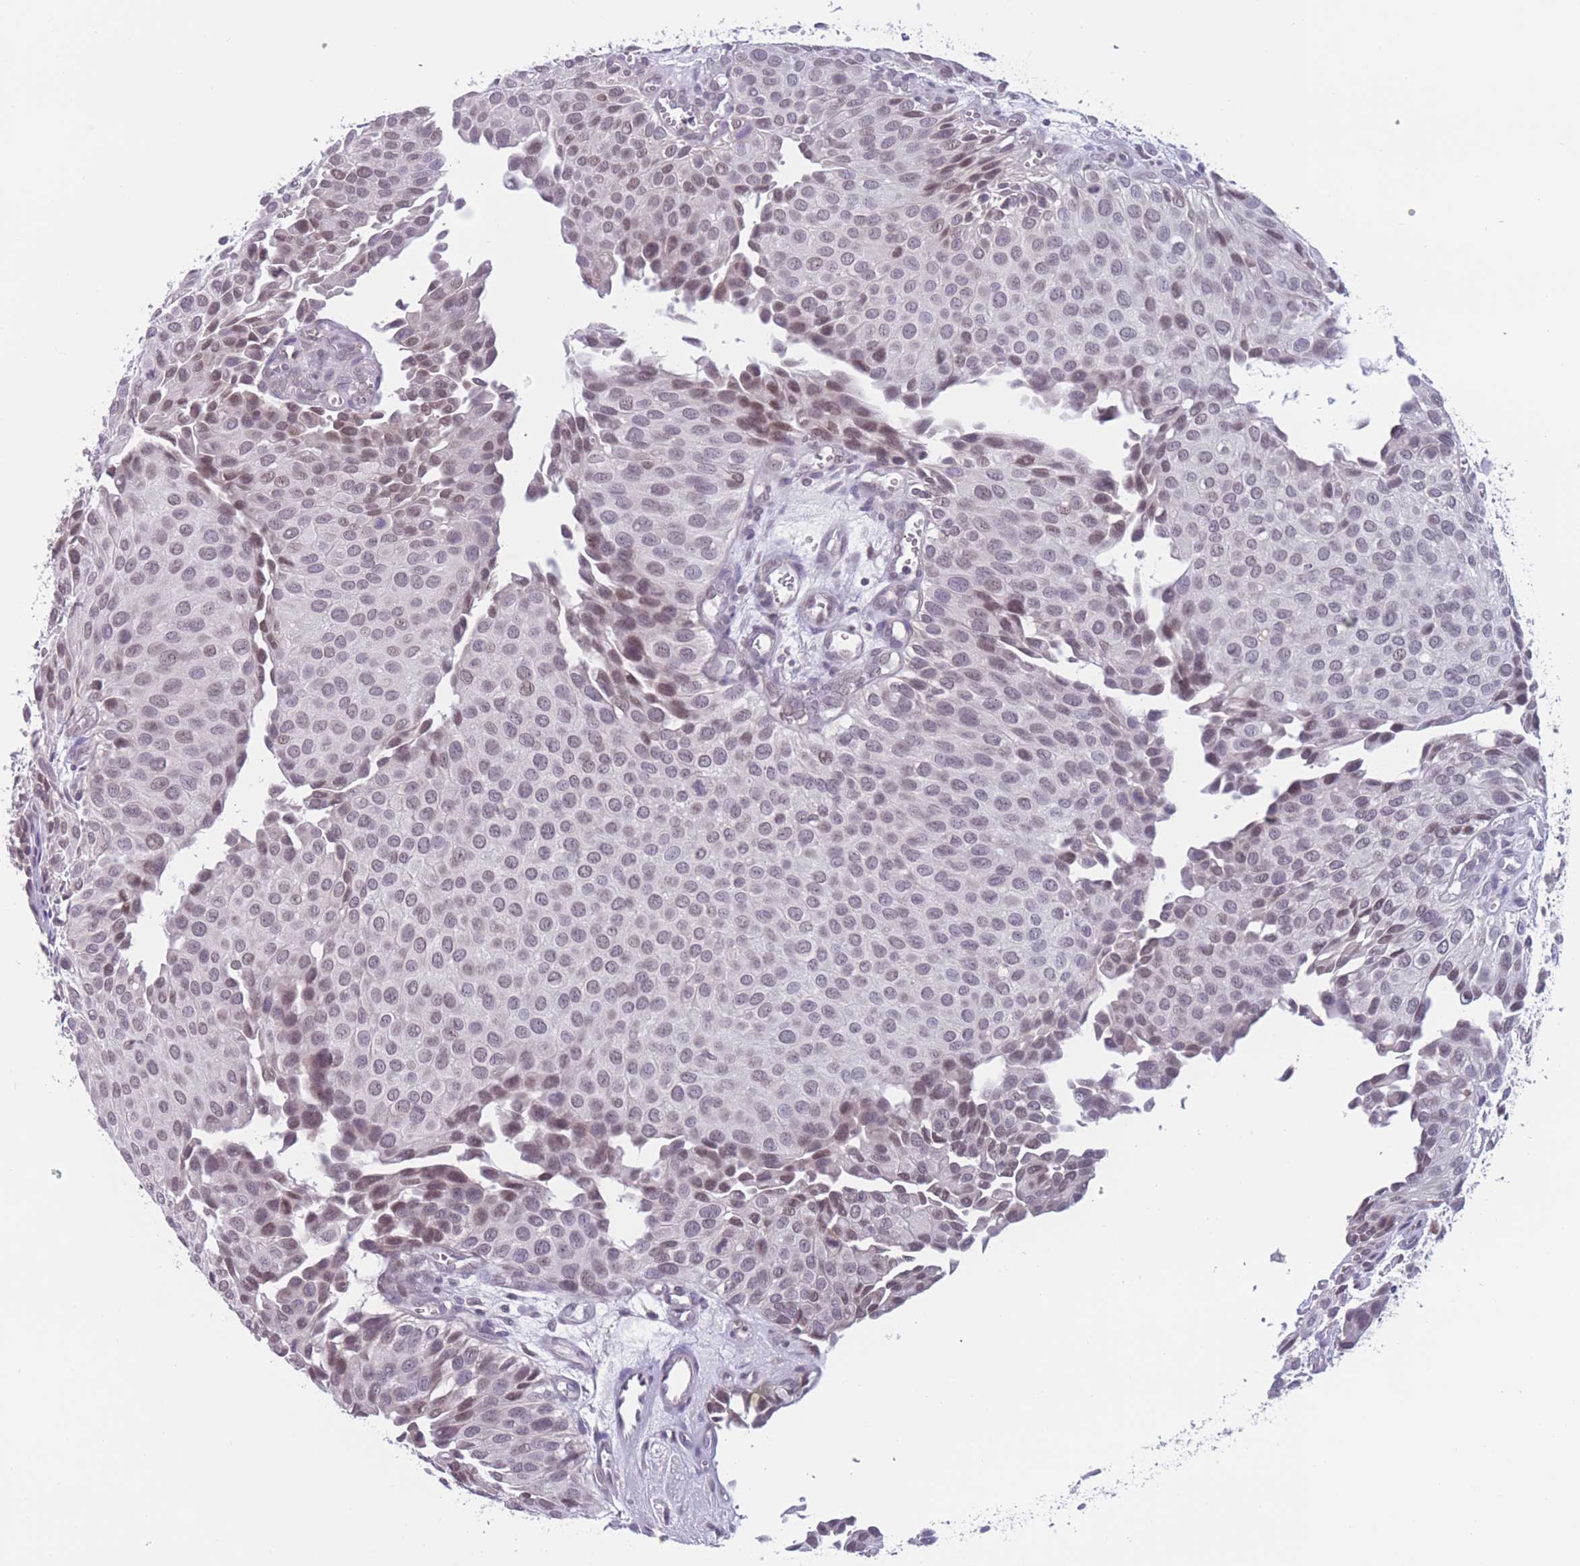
{"staining": {"intensity": "negative", "quantity": "none", "location": "none"}, "tissue": "urothelial cancer", "cell_type": "Tumor cells", "image_type": "cancer", "snomed": [{"axis": "morphology", "description": "Urothelial carcinoma, Low grade"}, {"axis": "topography", "description": "Urinary bladder"}], "caption": "Urothelial cancer was stained to show a protein in brown. There is no significant positivity in tumor cells. Nuclei are stained in blue.", "gene": "PODXL", "patient": {"sex": "male", "age": 88}}